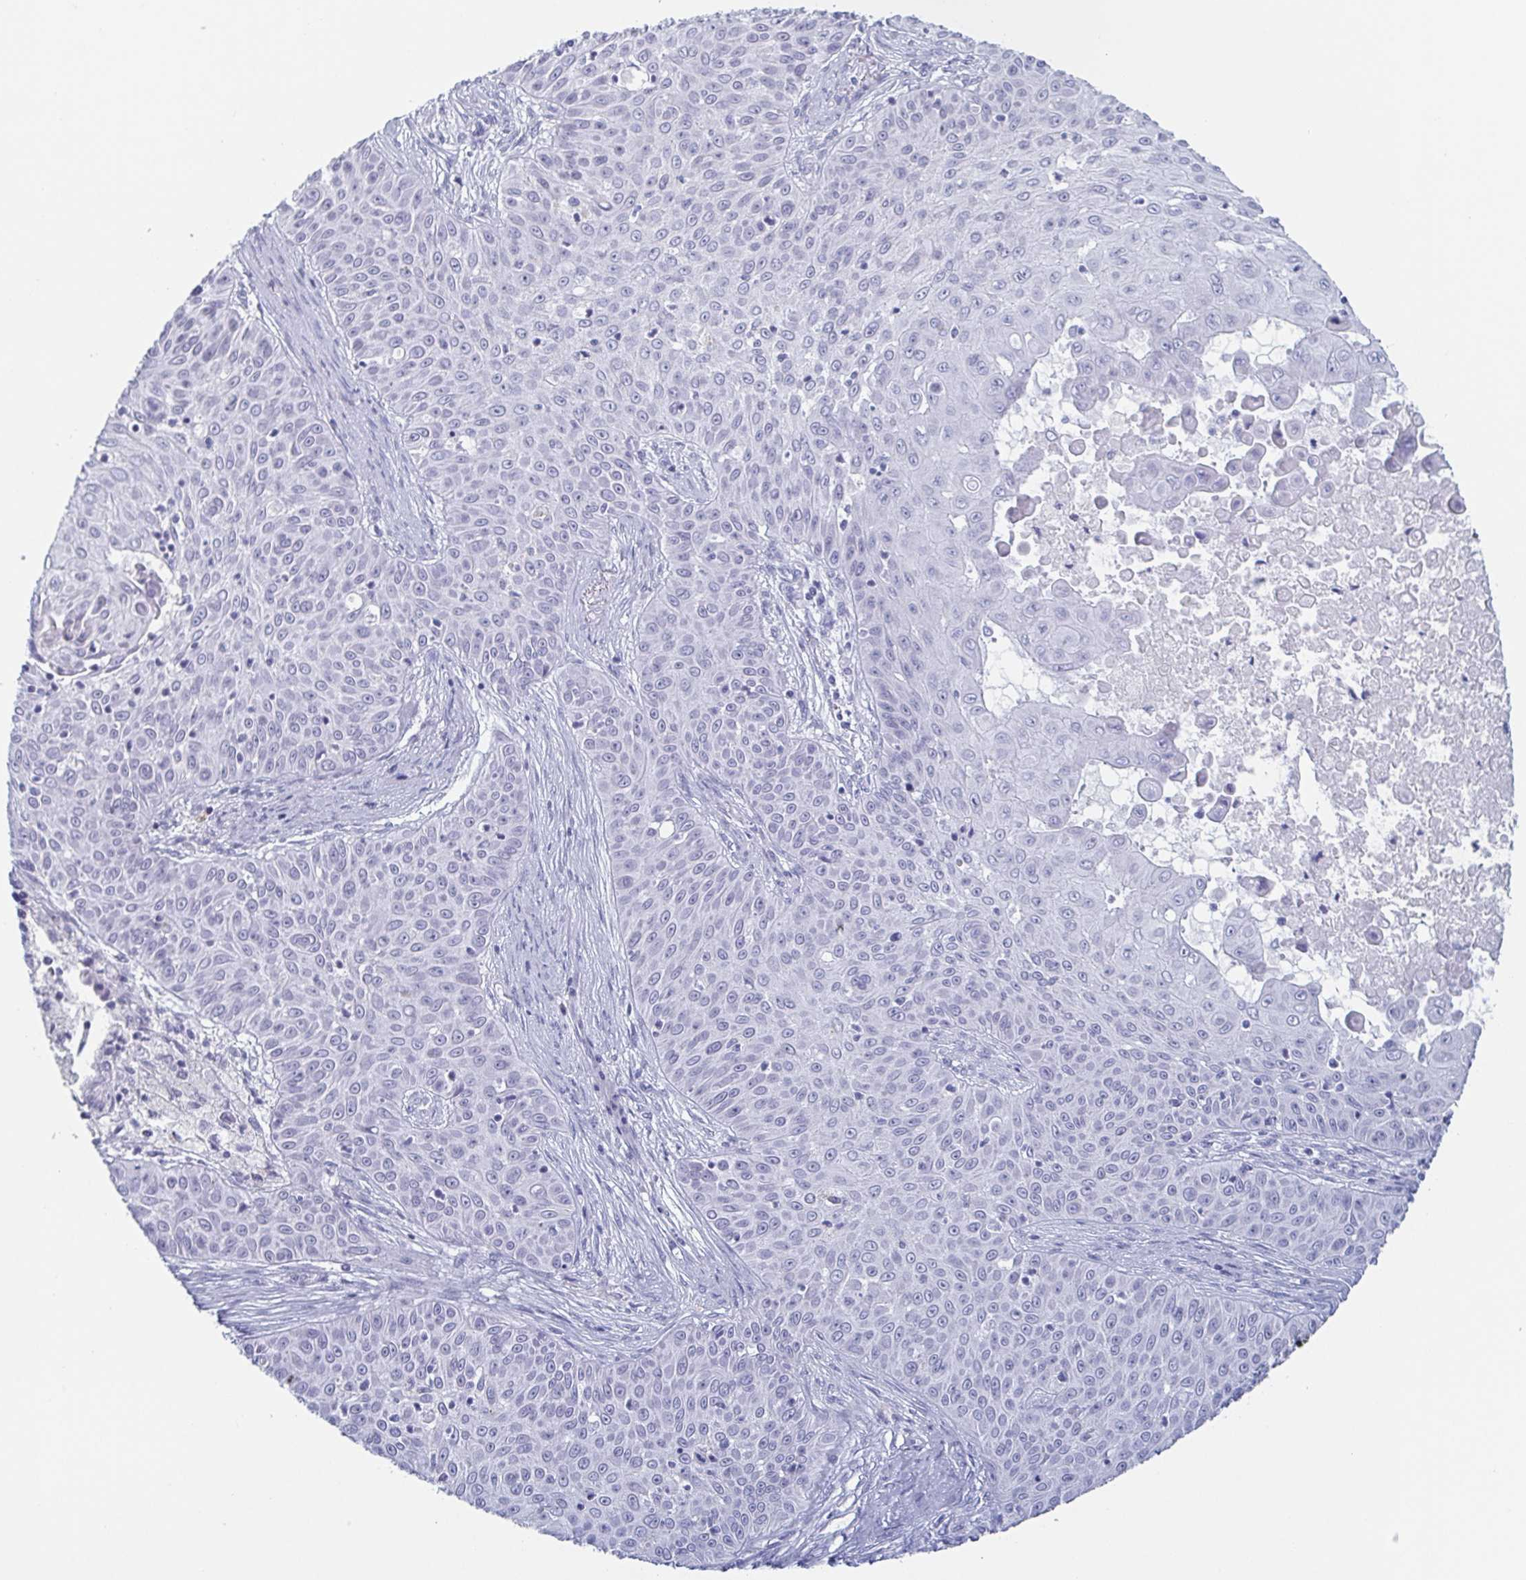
{"staining": {"intensity": "negative", "quantity": "none", "location": "none"}, "tissue": "skin cancer", "cell_type": "Tumor cells", "image_type": "cancer", "snomed": [{"axis": "morphology", "description": "Squamous cell carcinoma, NOS"}, {"axis": "topography", "description": "Skin"}], "caption": "Immunohistochemical staining of skin squamous cell carcinoma displays no significant positivity in tumor cells.", "gene": "REG4", "patient": {"sex": "male", "age": 82}}